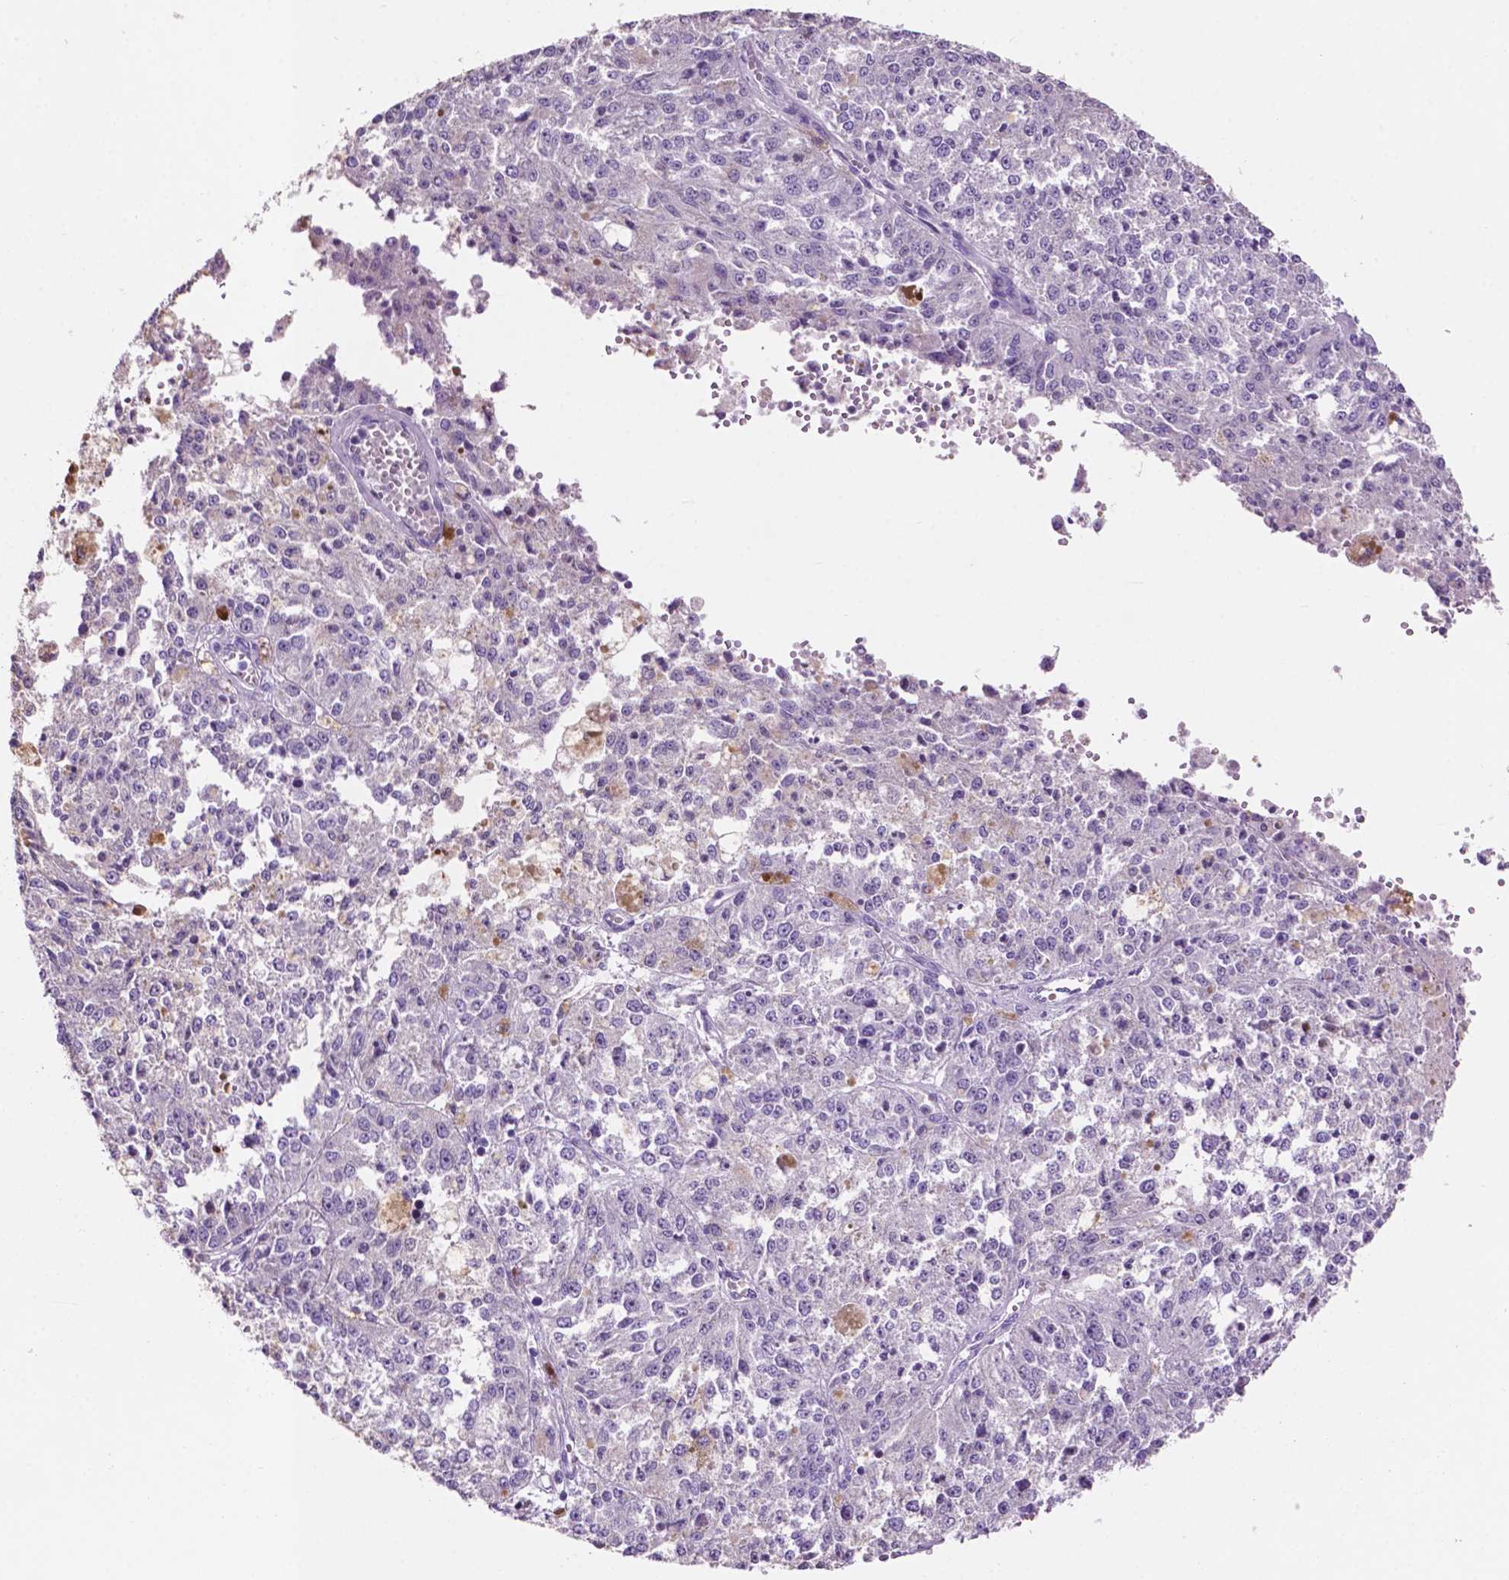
{"staining": {"intensity": "negative", "quantity": "none", "location": "none"}, "tissue": "melanoma", "cell_type": "Tumor cells", "image_type": "cancer", "snomed": [{"axis": "morphology", "description": "Malignant melanoma, Metastatic site"}, {"axis": "topography", "description": "Lymph node"}], "caption": "DAB immunohistochemical staining of human melanoma reveals no significant positivity in tumor cells. The staining is performed using DAB brown chromogen with nuclei counter-stained in using hematoxylin.", "gene": "CLDN17", "patient": {"sex": "female", "age": 64}}